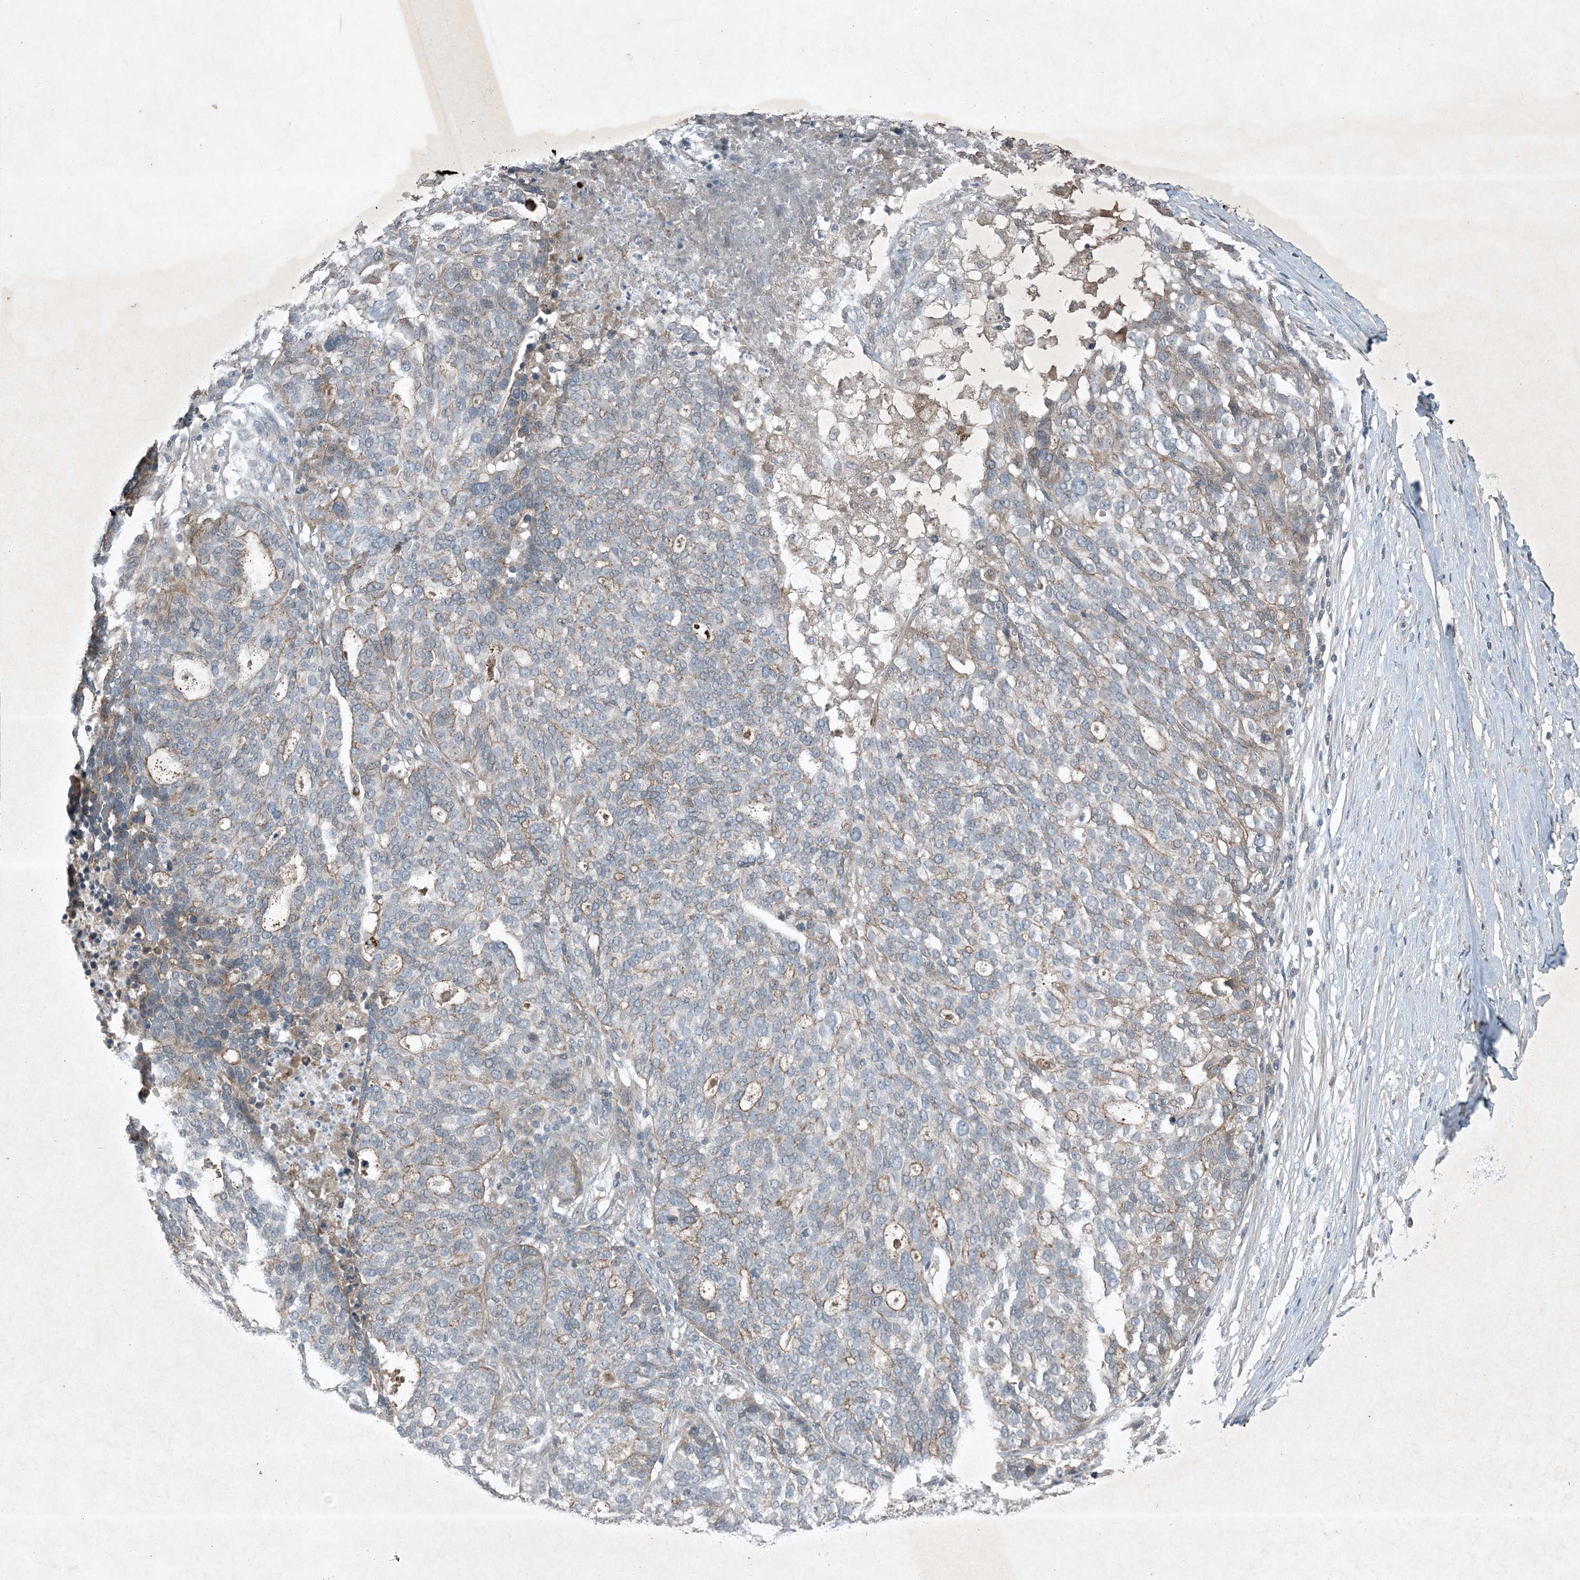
{"staining": {"intensity": "weak", "quantity": "25%-75%", "location": "cytoplasmic/membranous"}, "tissue": "ovarian cancer", "cell_type": "Tumor cells", "image_type": "cancer", "snomed": [{"axis": "morphology", "description": "Cystadenocarcinoma, serous, NOS"}, {"axis": "topography", "description": "Ovary"}], "caption": "A low amount of weak cytoplasmic/membranous positivity is identified in about 25%-75% of tumor cells in ovarian cancer (serous cystadenocarcinoma) tissue. Immunohistochemistry (ihc) stains the protein in brown and the nuclei are stained blue.", "gene": "MDN1", "patient": {"sex": "female", "age": 59}}